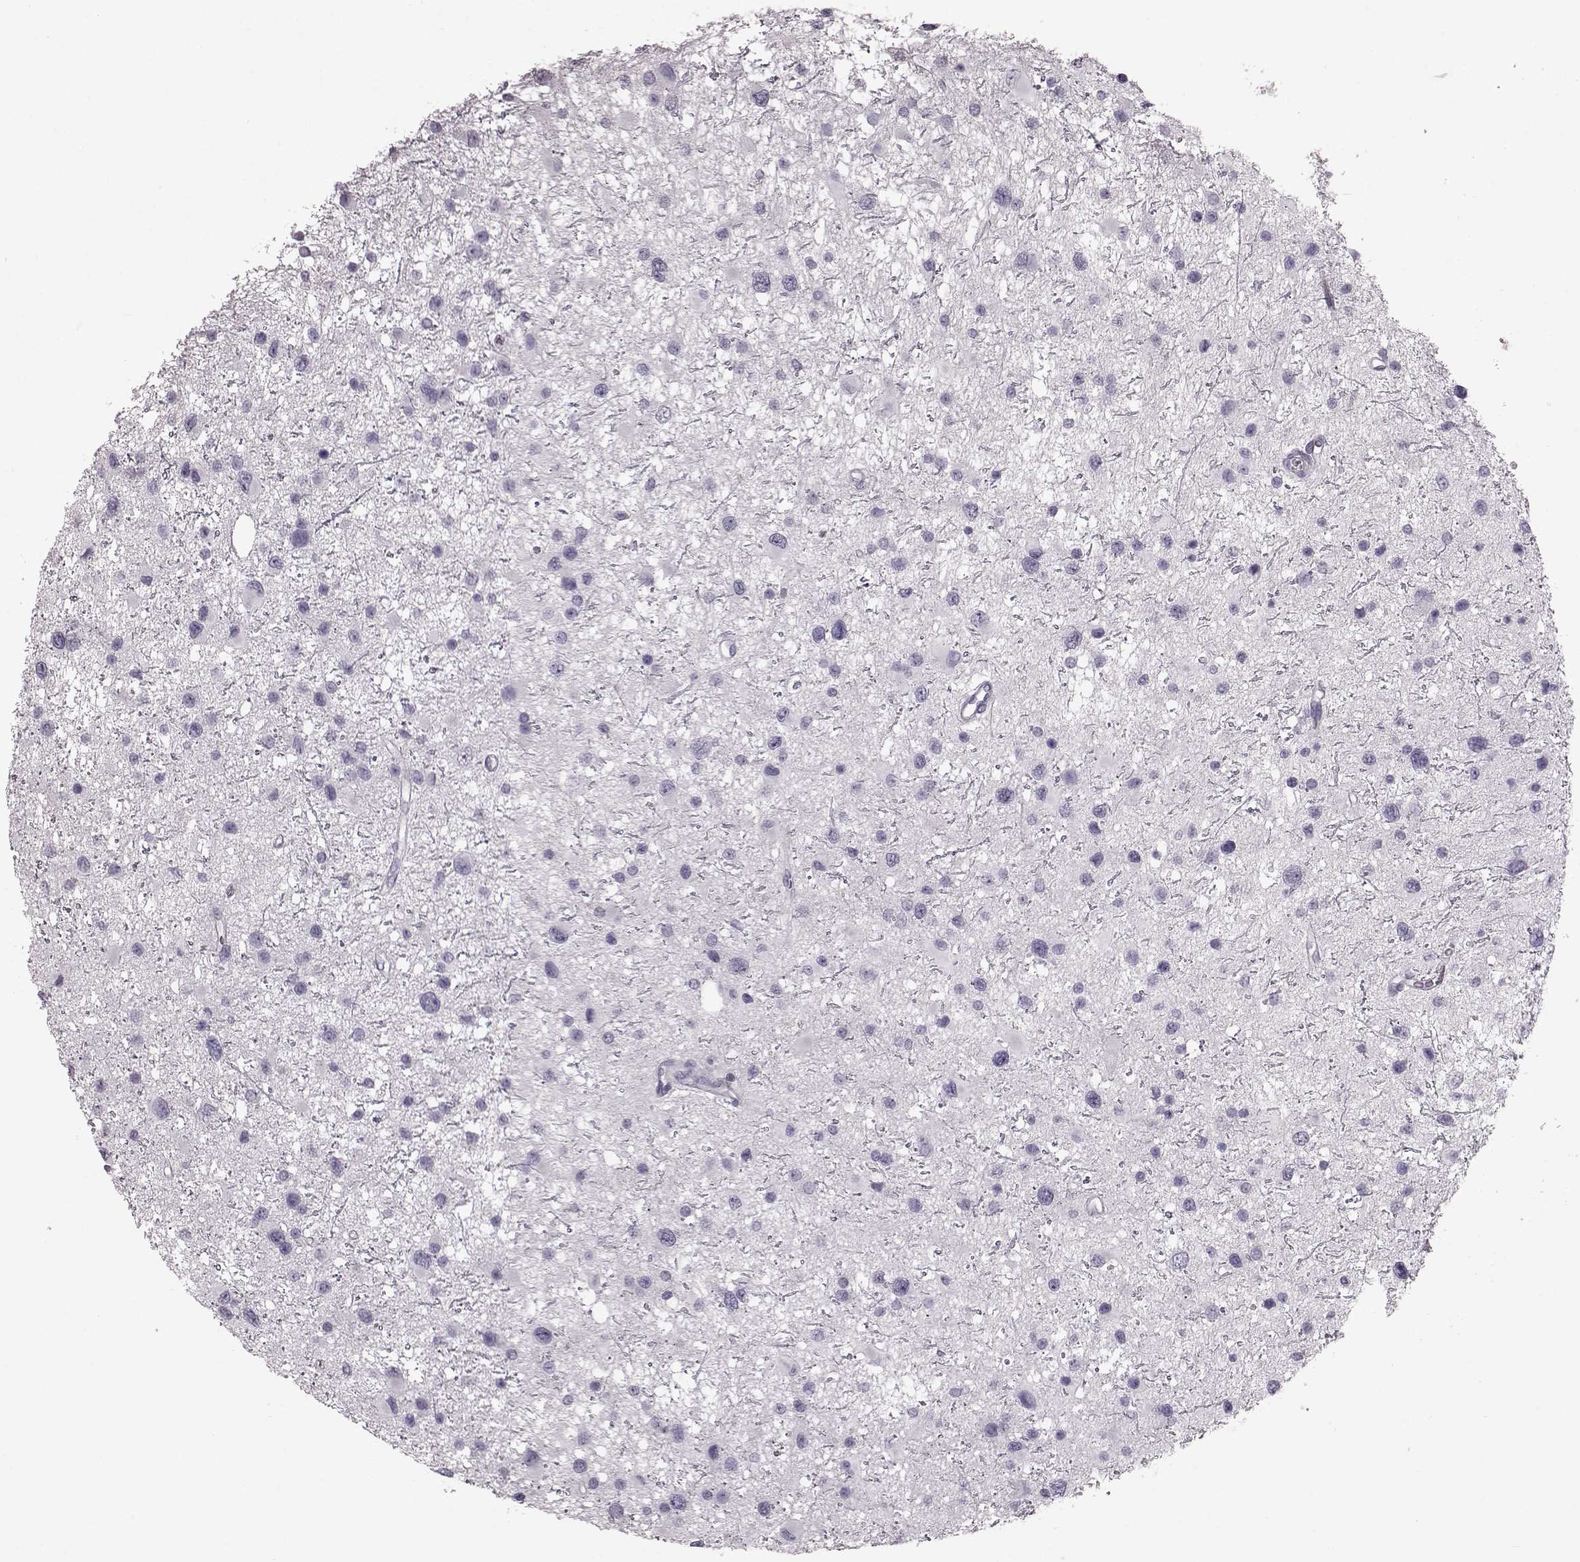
{"staining": {"intensity": "negative", "quantity": "none", "location": "none"}, "tissue": "glioma", "cell_type": "Tumor cells", "image_type": "cancer", "snomed": [{"axis": "morphology", "description": "Glioma, malignant, Low grade"}, {"axis": "topography", "description": "Brain"}], "caption": "This is an IHC photomicrograph of malignant low-grade glioma. There is no positivity in tumor cells.", "gene": "CRYBA2", "patient": {"sex": "female", "age": 32}}